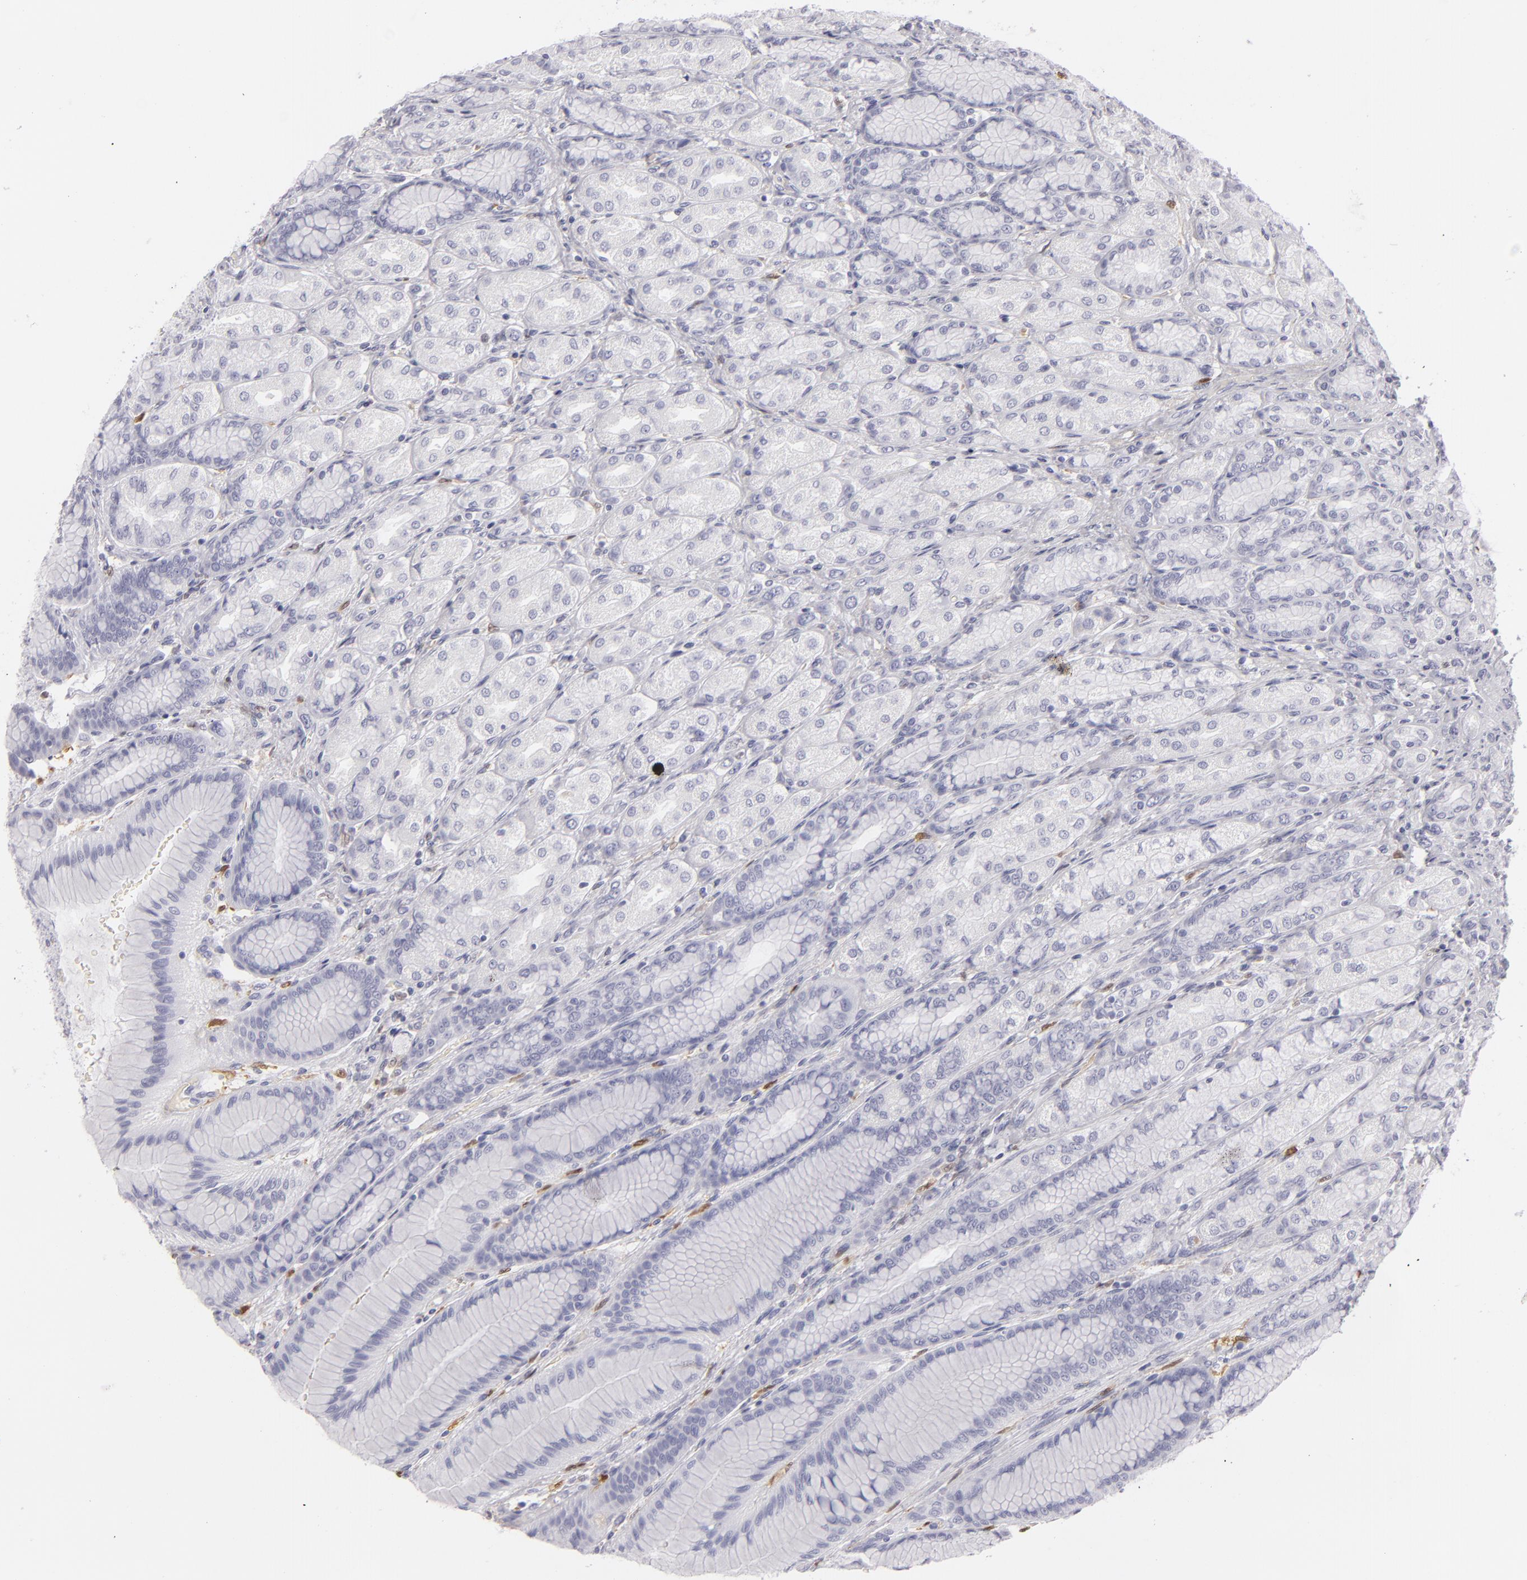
{"staining": {"intensity": "negative", "quantity": "none", "location": "none"}, "tissue": "stomach", "cell_type": "Glandular cells", "image_type": "normal", "snomed": [{"axis": "morphology", "description": "Normal tissue, NOS"}, {"axis": "morphology", "description": "Adenocarcinoma, NOS"}, {"axis": "topography", "description": "Stomach"}, {"axis": "topography", "description": "Stomach, lower"}], "caption": "Glandular cells are negative for protein expression in unremarkable human stomach. (DAB (3,3'-diaminobenzidine) immunohistochemistry (IHC) with hematoxylin counter stain).", "gene": "F13A1", "patient": {"sex": "female", "age": 65}}